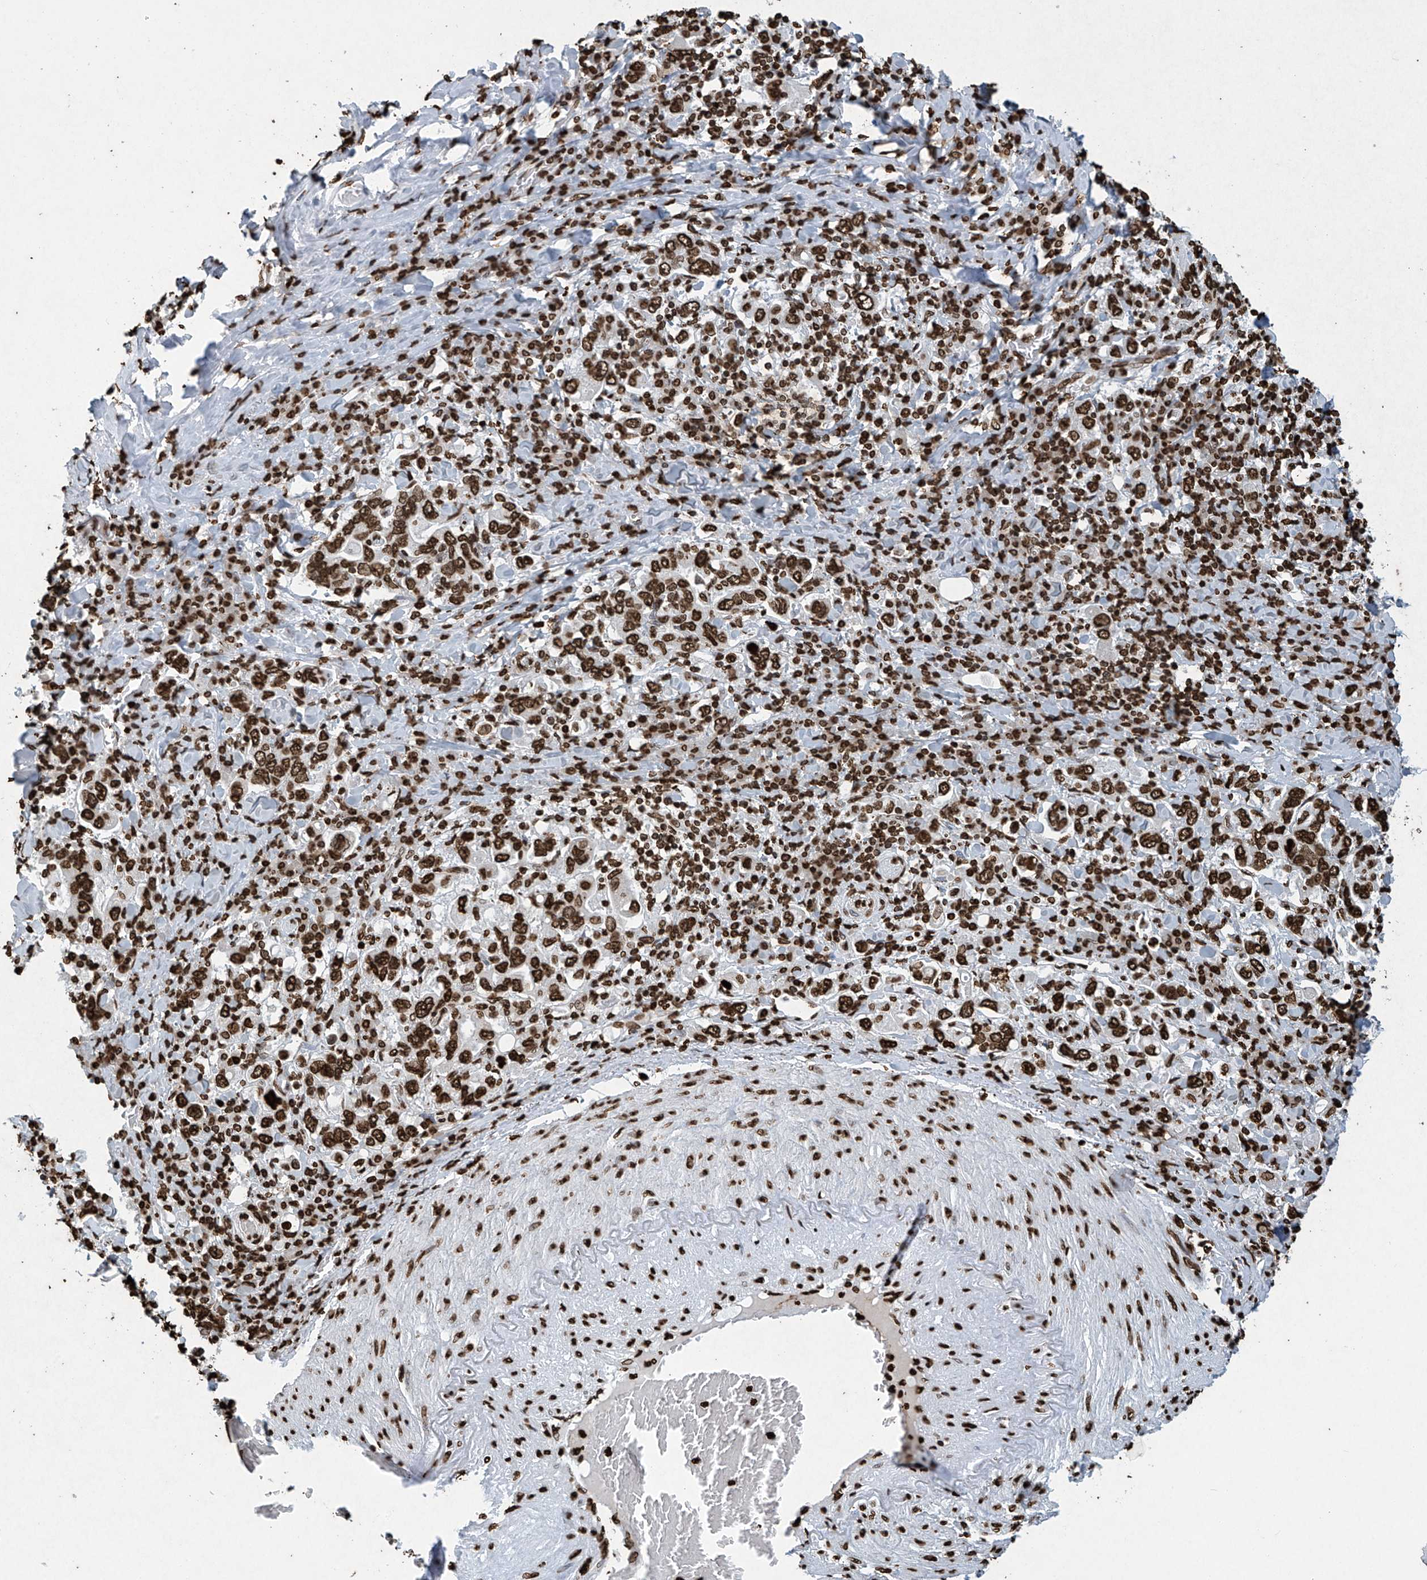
{"staining": {"intensity": "strong", "quantity": ">75%", "location": "nuclear"}, "tissue": "stomach cancer", "cell_type": "Tumor cells", "image_type": "cancer", "snomed": [{"axis": "morphology", "description": "Adenocarcinoma, NOS"}, {"axis": "topography", "description": "Stomach, upper"}], "caption": "Human stomach adenocarcinoma stained with a brown dye demonstrates strong nuclear positive staining in about >75% of tumor cells.", "gene": "H3-3A", "patient": {"sex": "male", "age": 62}}